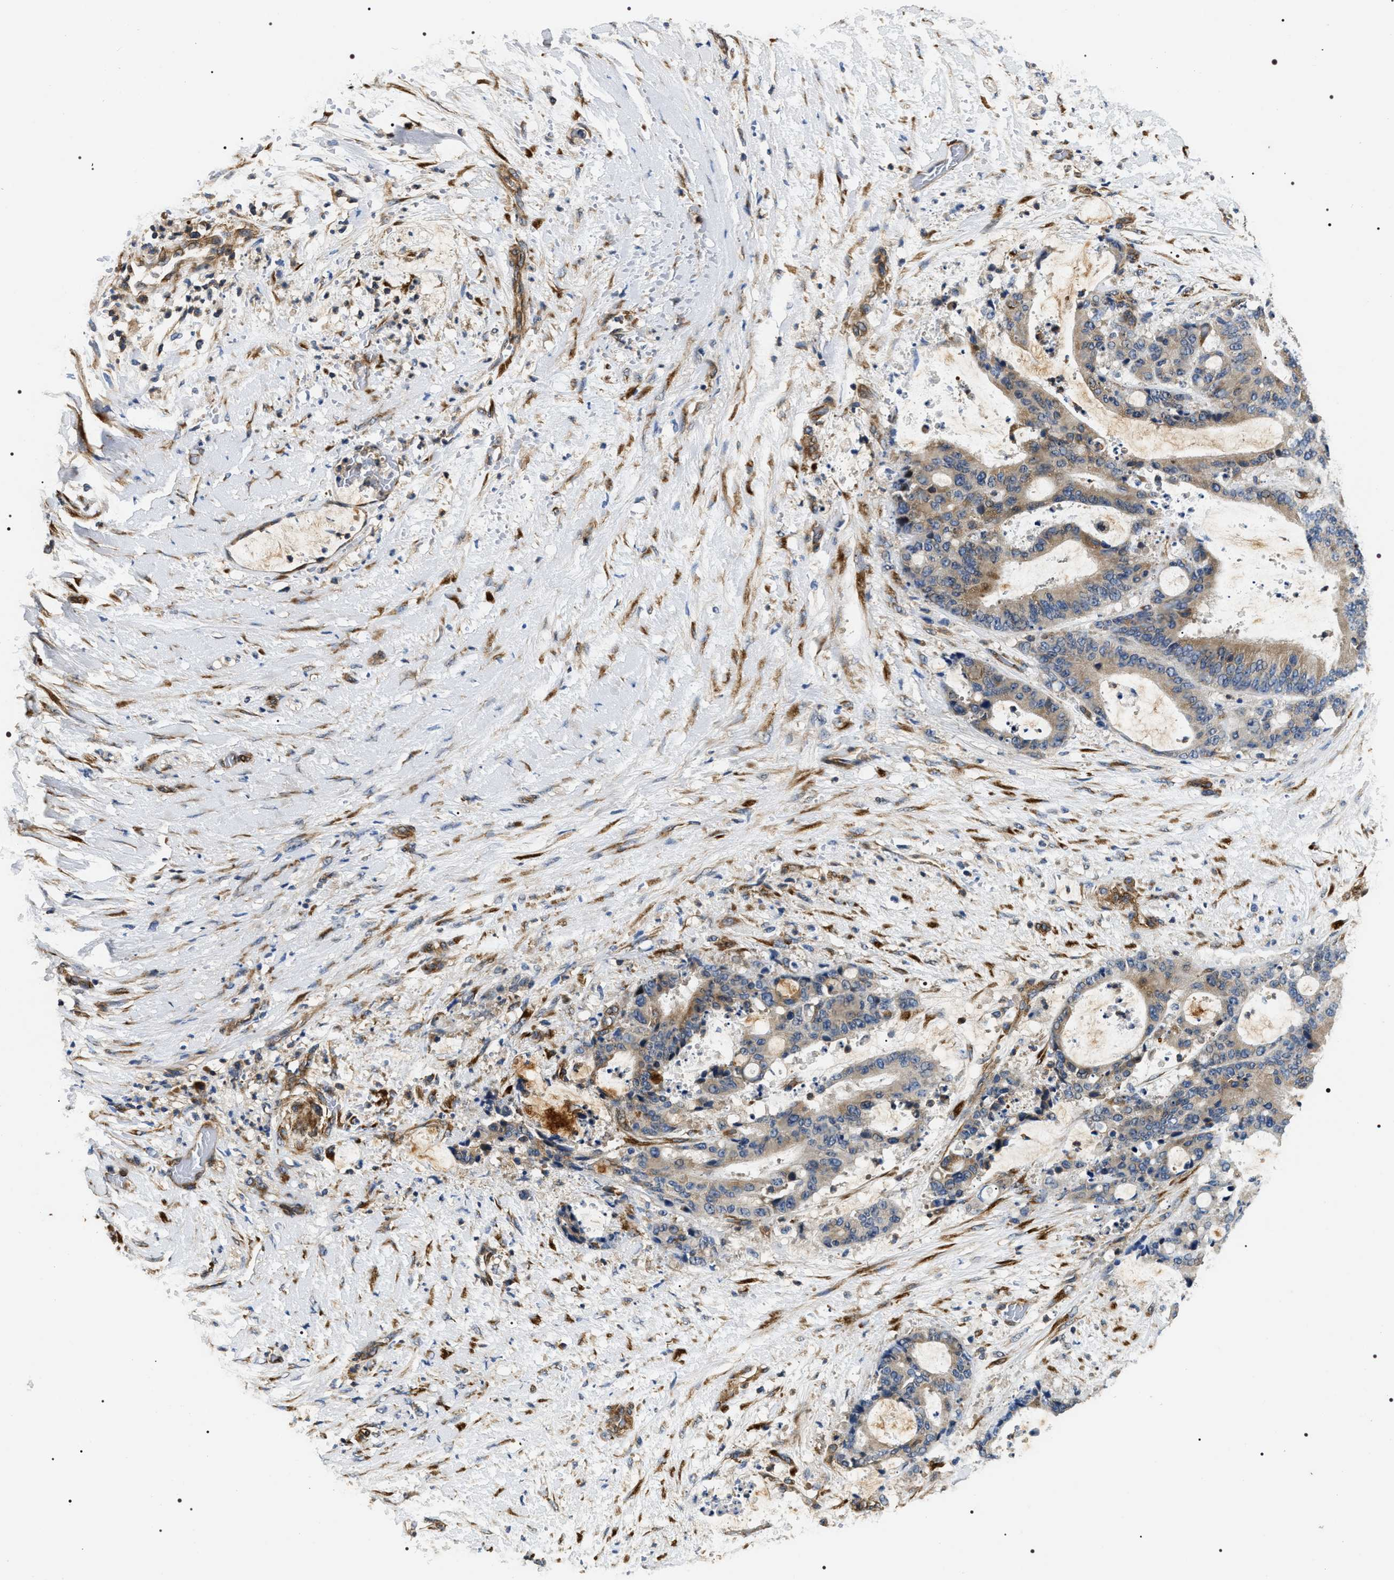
{"staining": {"intensity": "moderate", "quantity": ">75%", "location": "cytoplasmic/membranous"}, "tissue": "liver cancer", "cell_type": "Tumor cells", "image_type": "cancer", "snomed": [{"axis": "morphology", "description": "Normal tissue, NOS"}, {"axis": "morphology", "description": "Cholangiocarcinoma"}, {"axis": "topography", "description": "Liver"}, {"axis": "topography", "description": "Peripheral nerve tissue"}], "caption": "Immunohistochemical staining of human liver cancer demonstrates medium levels of moderate cytoplasmic/membranous expression in approximately >75% of tumor cells.", "gene": "ZC3HAV1L", "patient": {"sex": "female", "age": 73}}